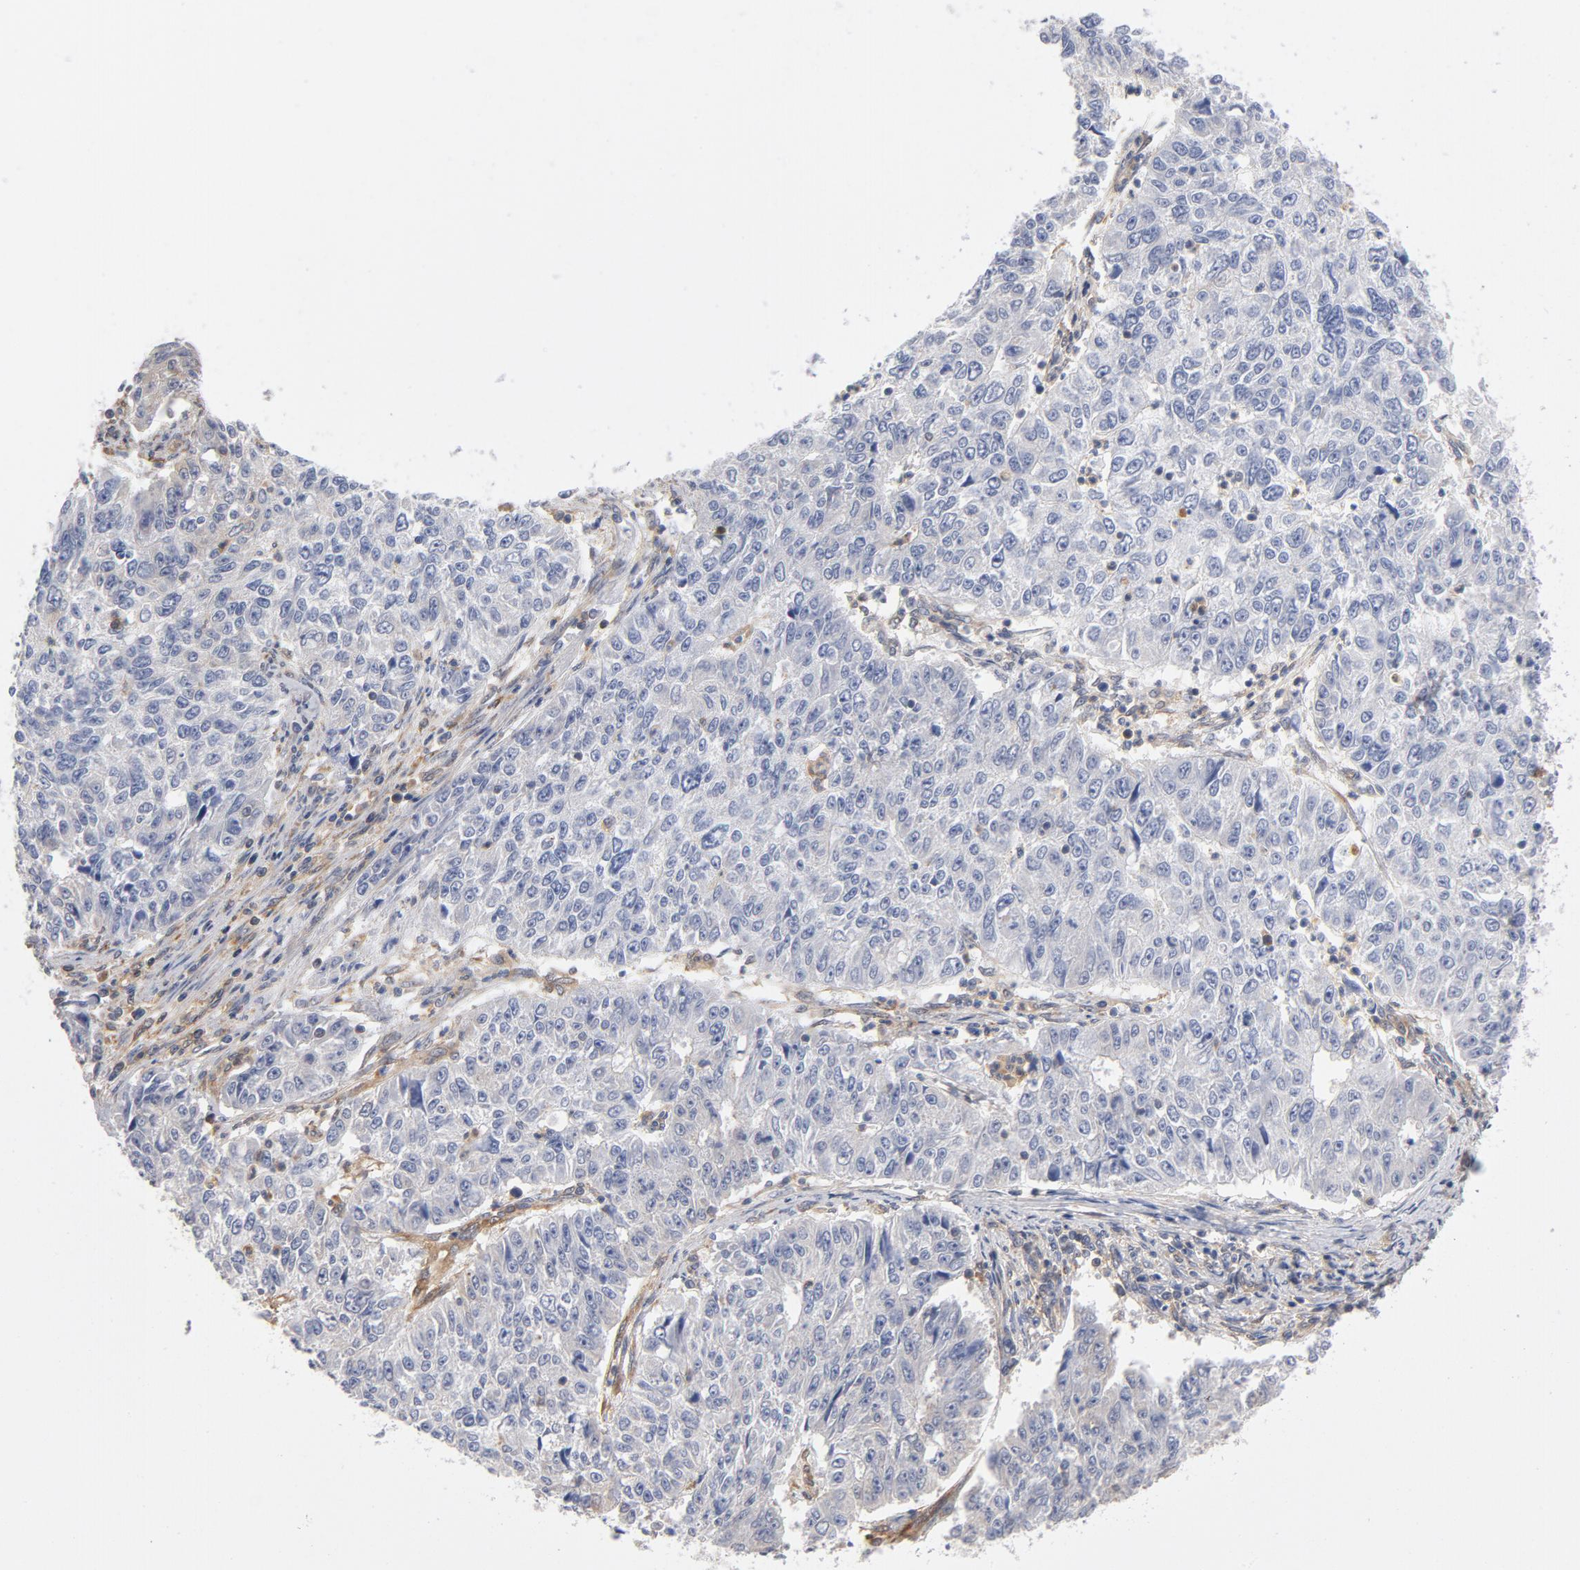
{"staining": {"intensity": "negative", "quantity": "none", "location": "none"}, "tissue": "endometrial cancer", "cell_type": "Tumor cells", "image_type": "cancer", "snomed": [{"axis": "morphology", "description": "Adenocarcinoma, NOS"}, {"axis": "topography", "description": "Endometrium"}], "caption": "Immunohistochemical staining of human endometrial cancer (adenocarcinoma) displays no significant positivity in tumor cells. (Brightfield microscopy of DAB (3,3'-diaminobenzidine) immunohistochemistry (IHC) at high magnification).", "gene": "ASMTL", "patient": {"sex": "female", "age": 42}}